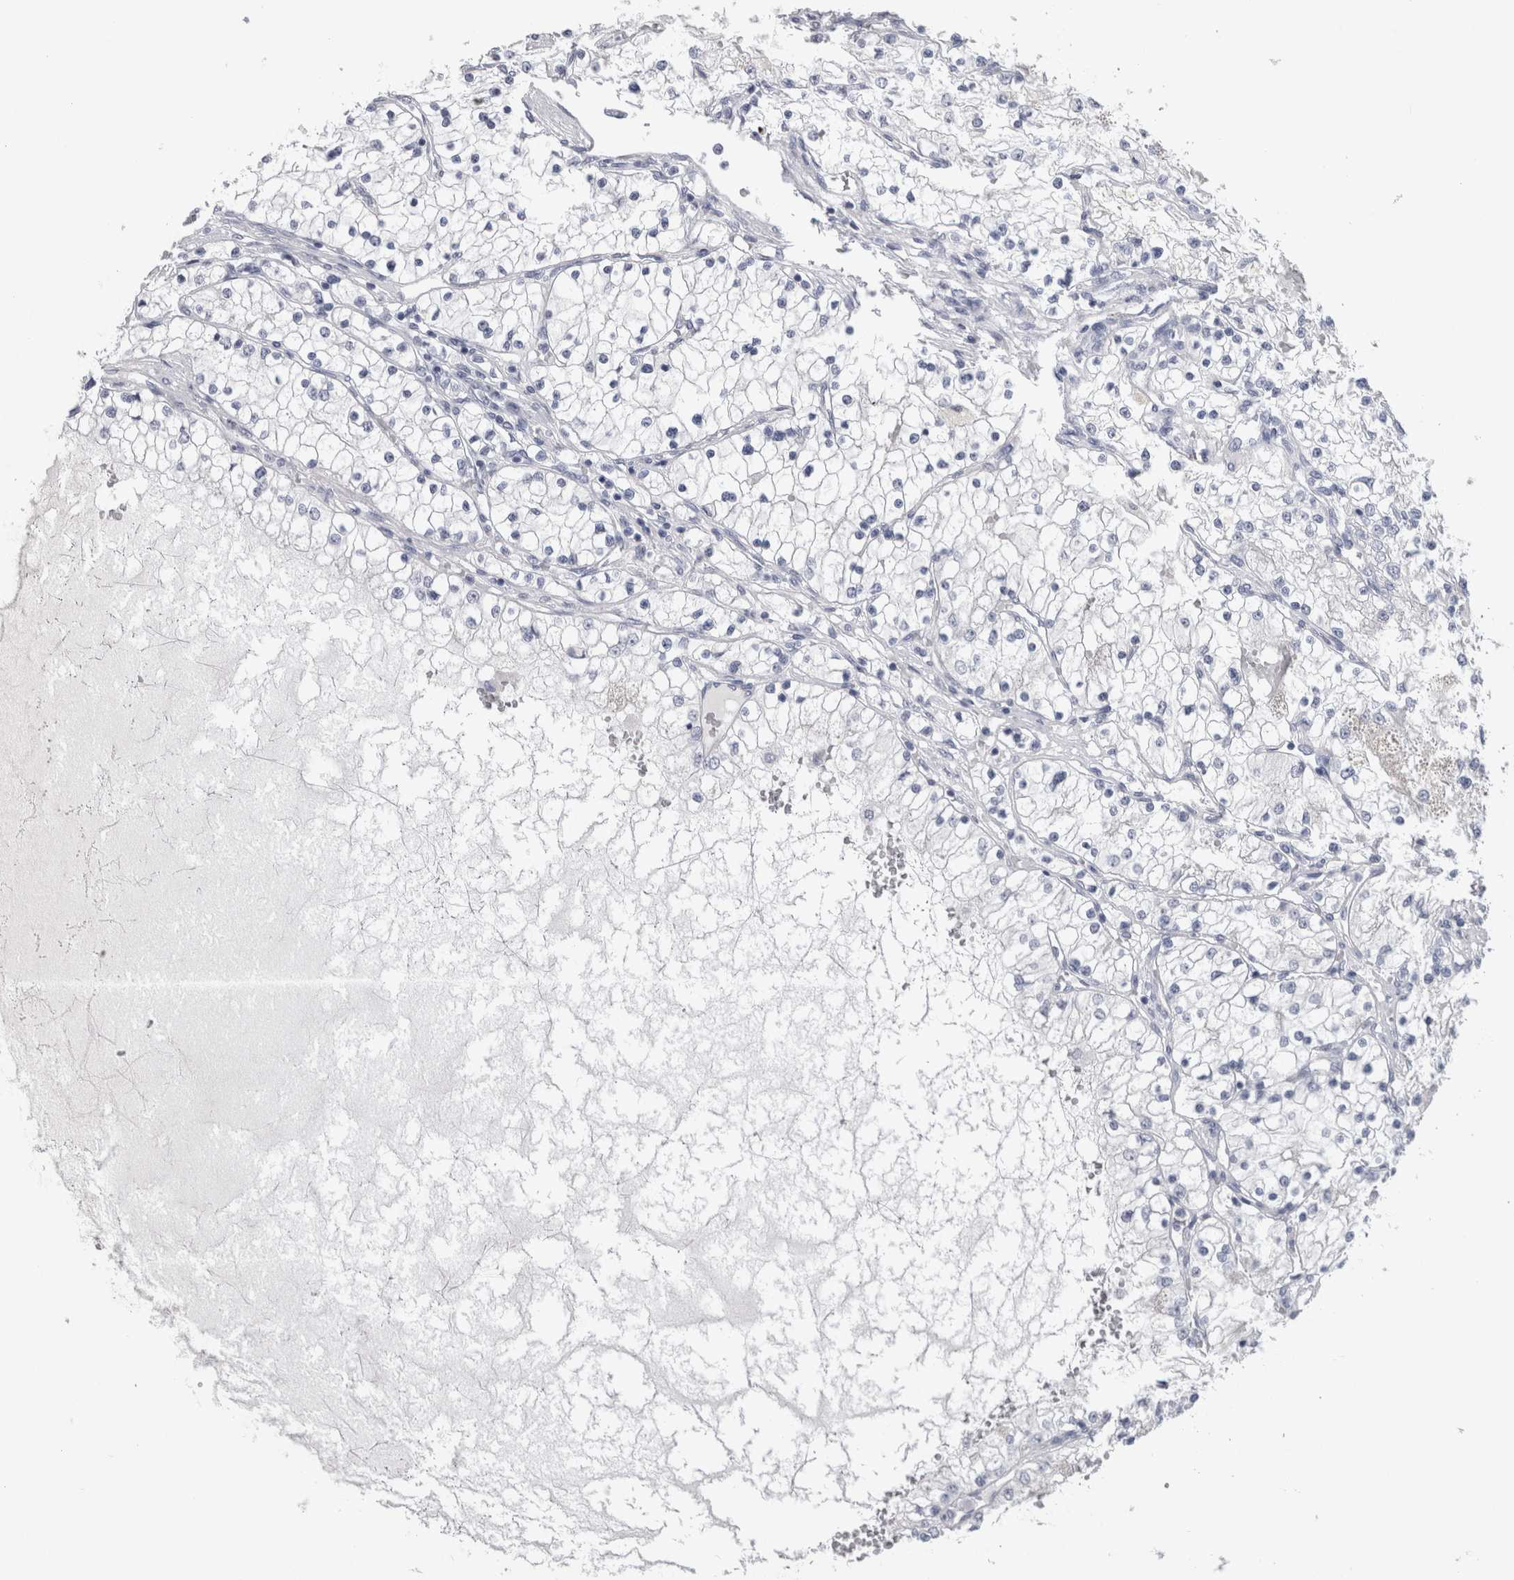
{"staining": {"intensity": "negative", "quantity": "none", "location": "none"}, "tissue": "renal cancer", "cell_type": "Tumor cells", "image_type": "cancer", "snomed": [{"axis": "morphology", "description": "Adenocarcinoma, NOS"}, {"axis": "topography", "description": "Kidney"}], "caption": "IHC image of renal adenocarcinoma stained for a protein (brown), which demonstrates no staining in tumor cells.", "gene": "MSMB", "patient": {"sex": "male", "age": 68}}